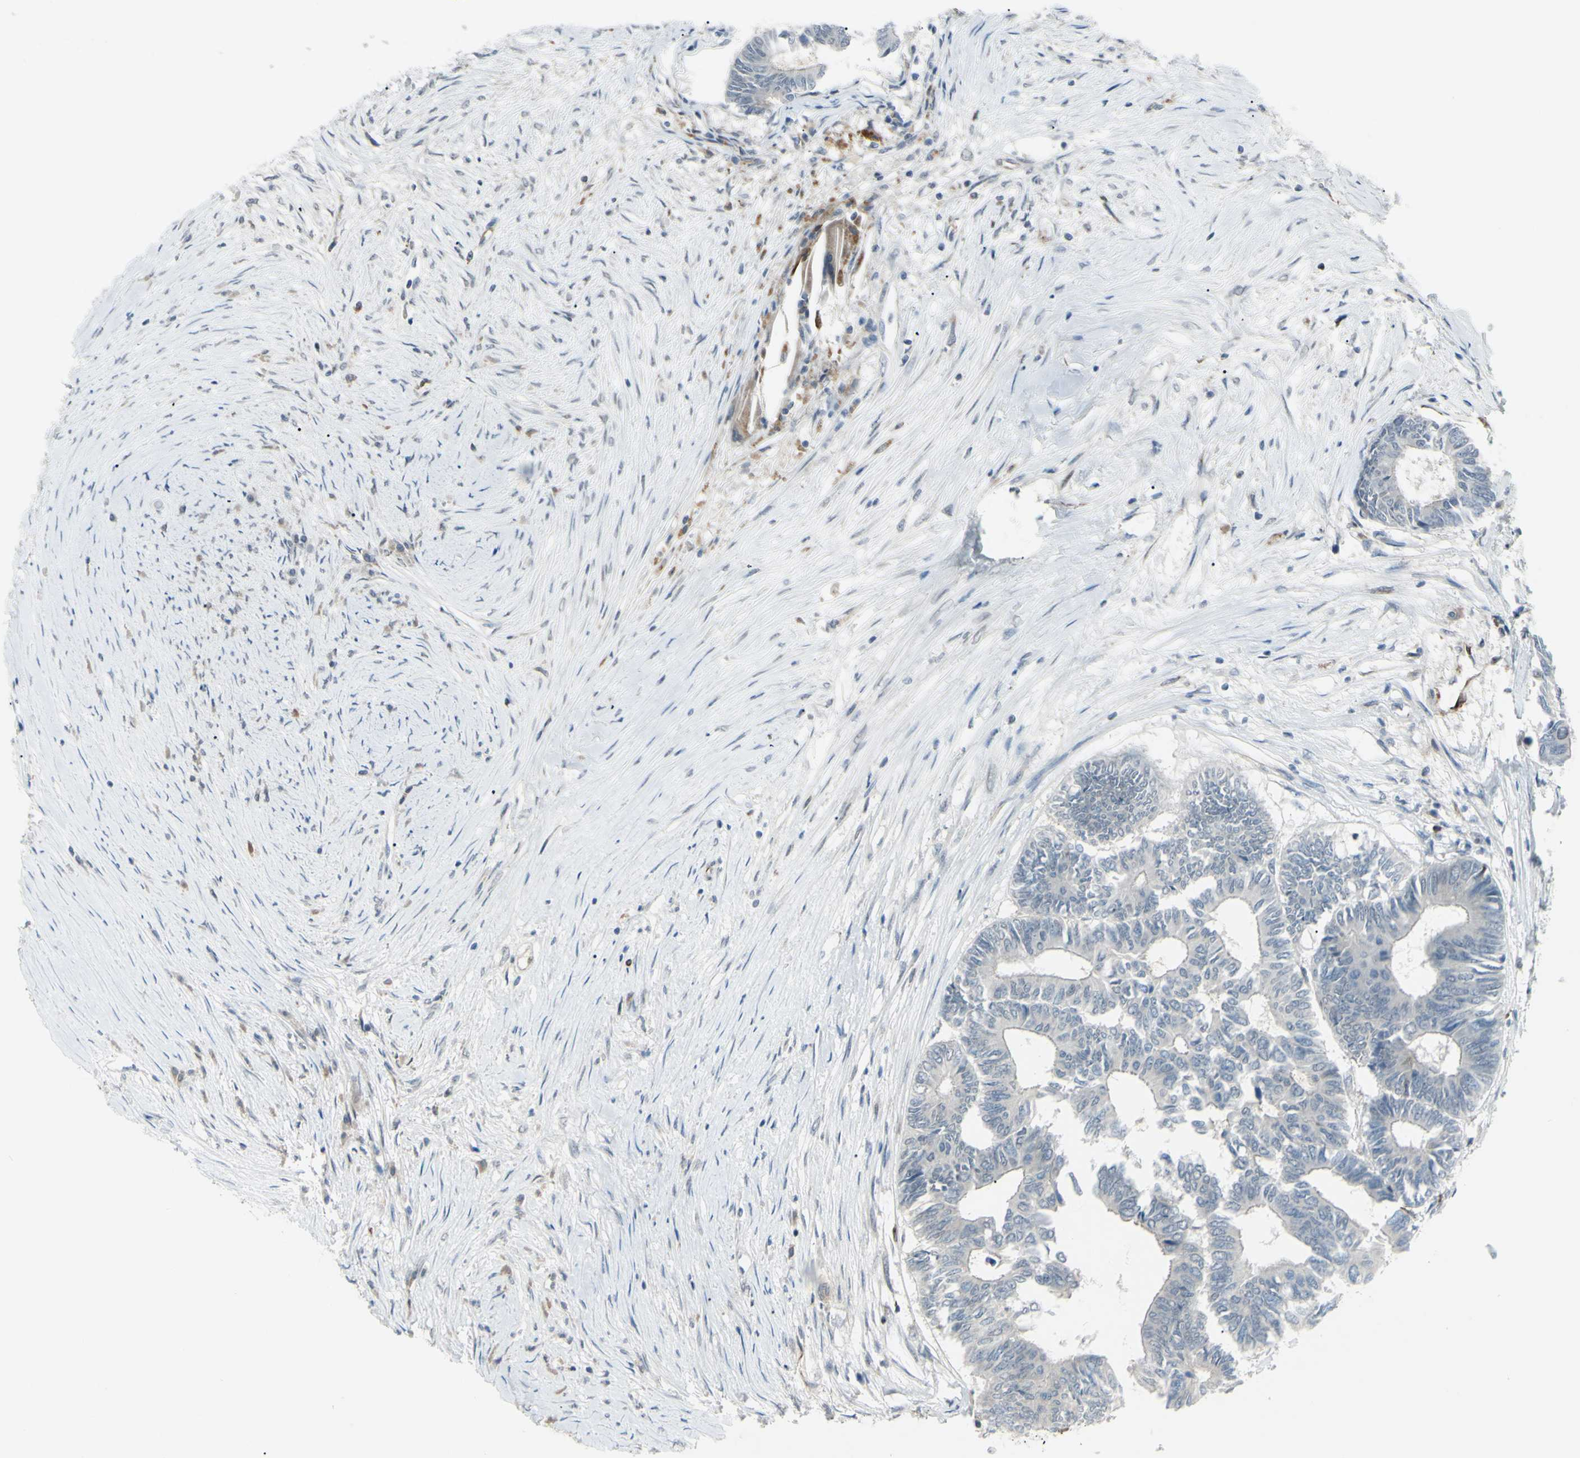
{"staining": {"intensity": "negative", "quantity": "none", "location": "none"}, "tissue": "colorectal cancer", "cell_type": "Tumor cells", "image_type": "cancer", "snomed": [{"axis": "morphology", "description": "Adenocarcinoma, NOS"}, {"axis": "topography", "description": "Rectum"}], "caption": "Tumor cells show no significant protein staining in colorectal cancer (adenocarcinoma).", "gene": "FGFR2", "patient": {"sex": "male", "age": 63}}